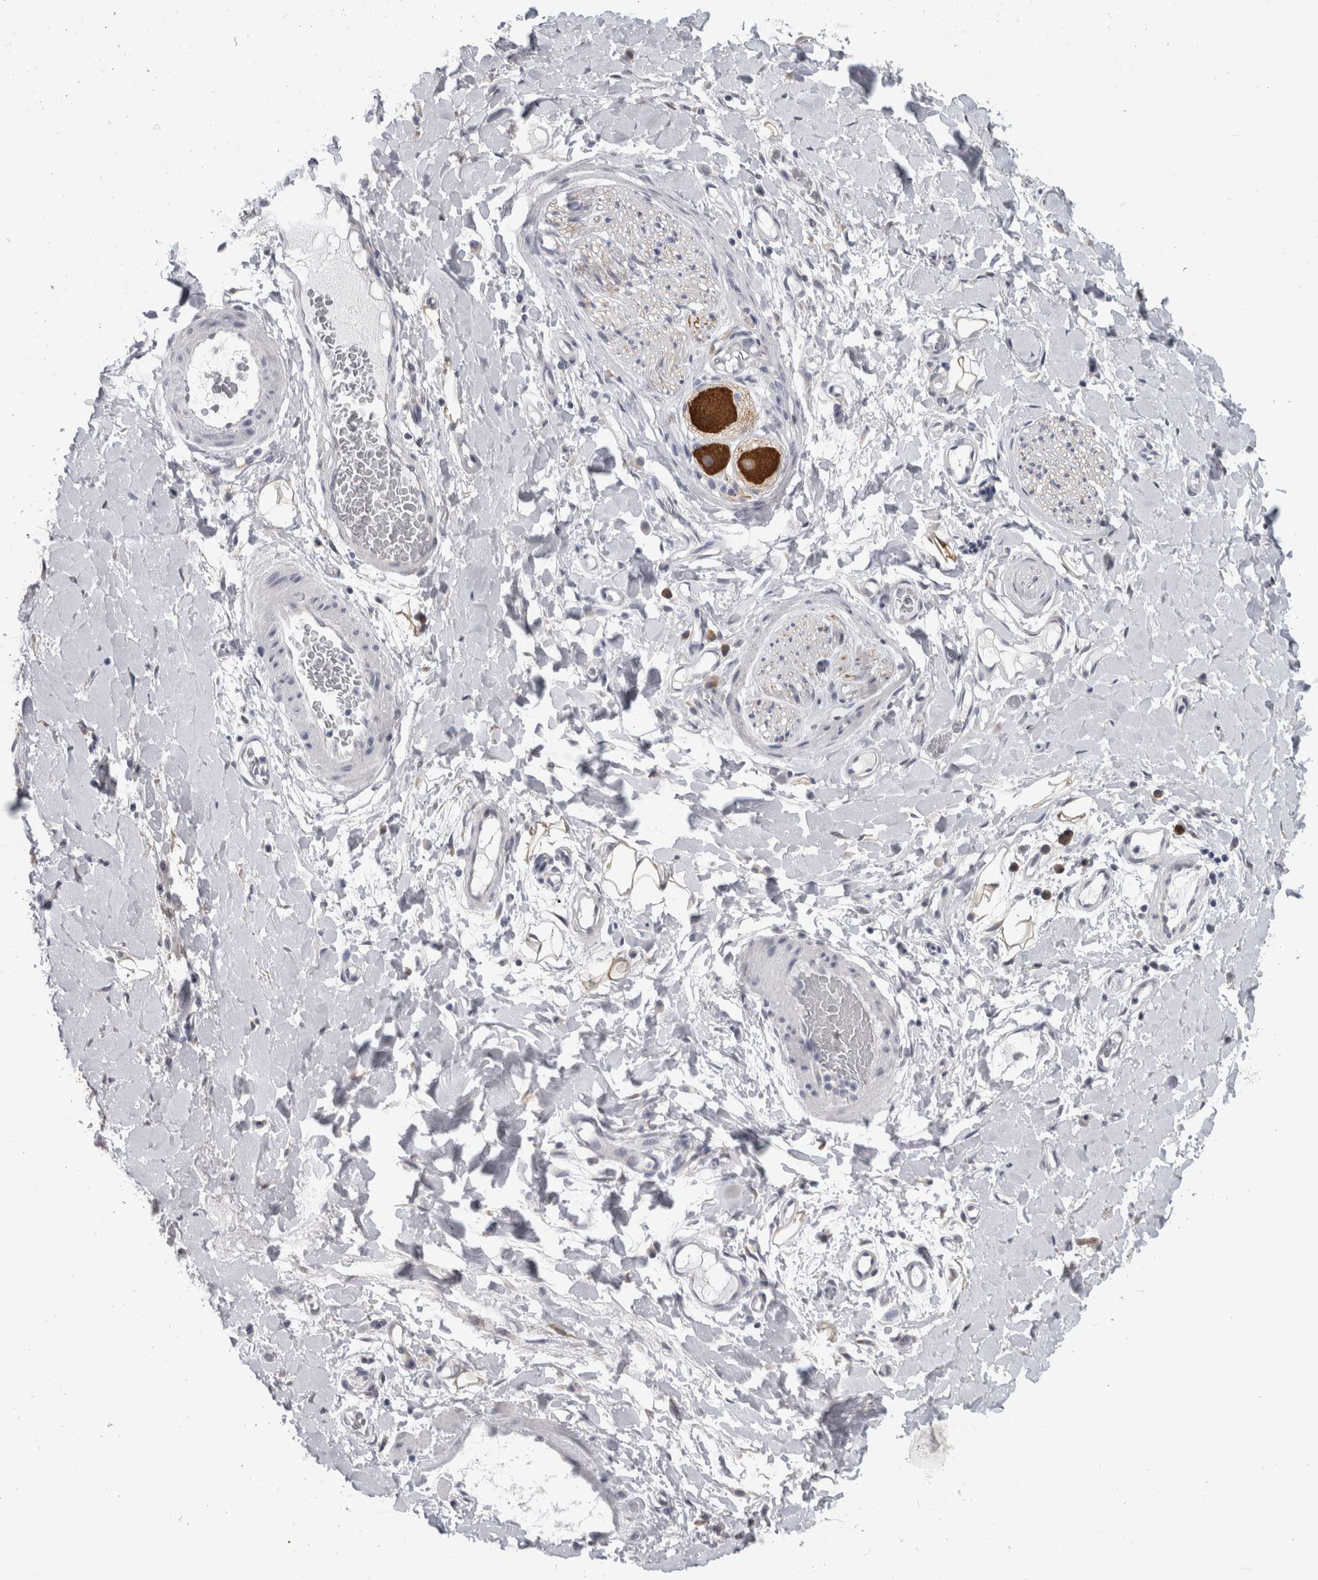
{"staining": {"intensity": "negative", "quantity": "none", "location": "none"}, "tissue": "adipose tissue", "cell_type": "Adipocytes", "image_type": "normal", "snomed": [{"axis": "morphology", "description": "Normal tissue, NOS"}, {"axis": "morphology", "description": "Adenocarcinoma, NOS"}, {"axis": "topography", "description": "Esophagus"}], "caption": "Protein analysis of benign adipose tissue displays no significant expression in adipocytes. The staining is performed using DAB (3,3'-diaminobenzidine) brown chromogen with nuclei counter-stained in using hematoxylin.", "gene": "TMEM242", "patient": {"sex": "male", "age": 62}}